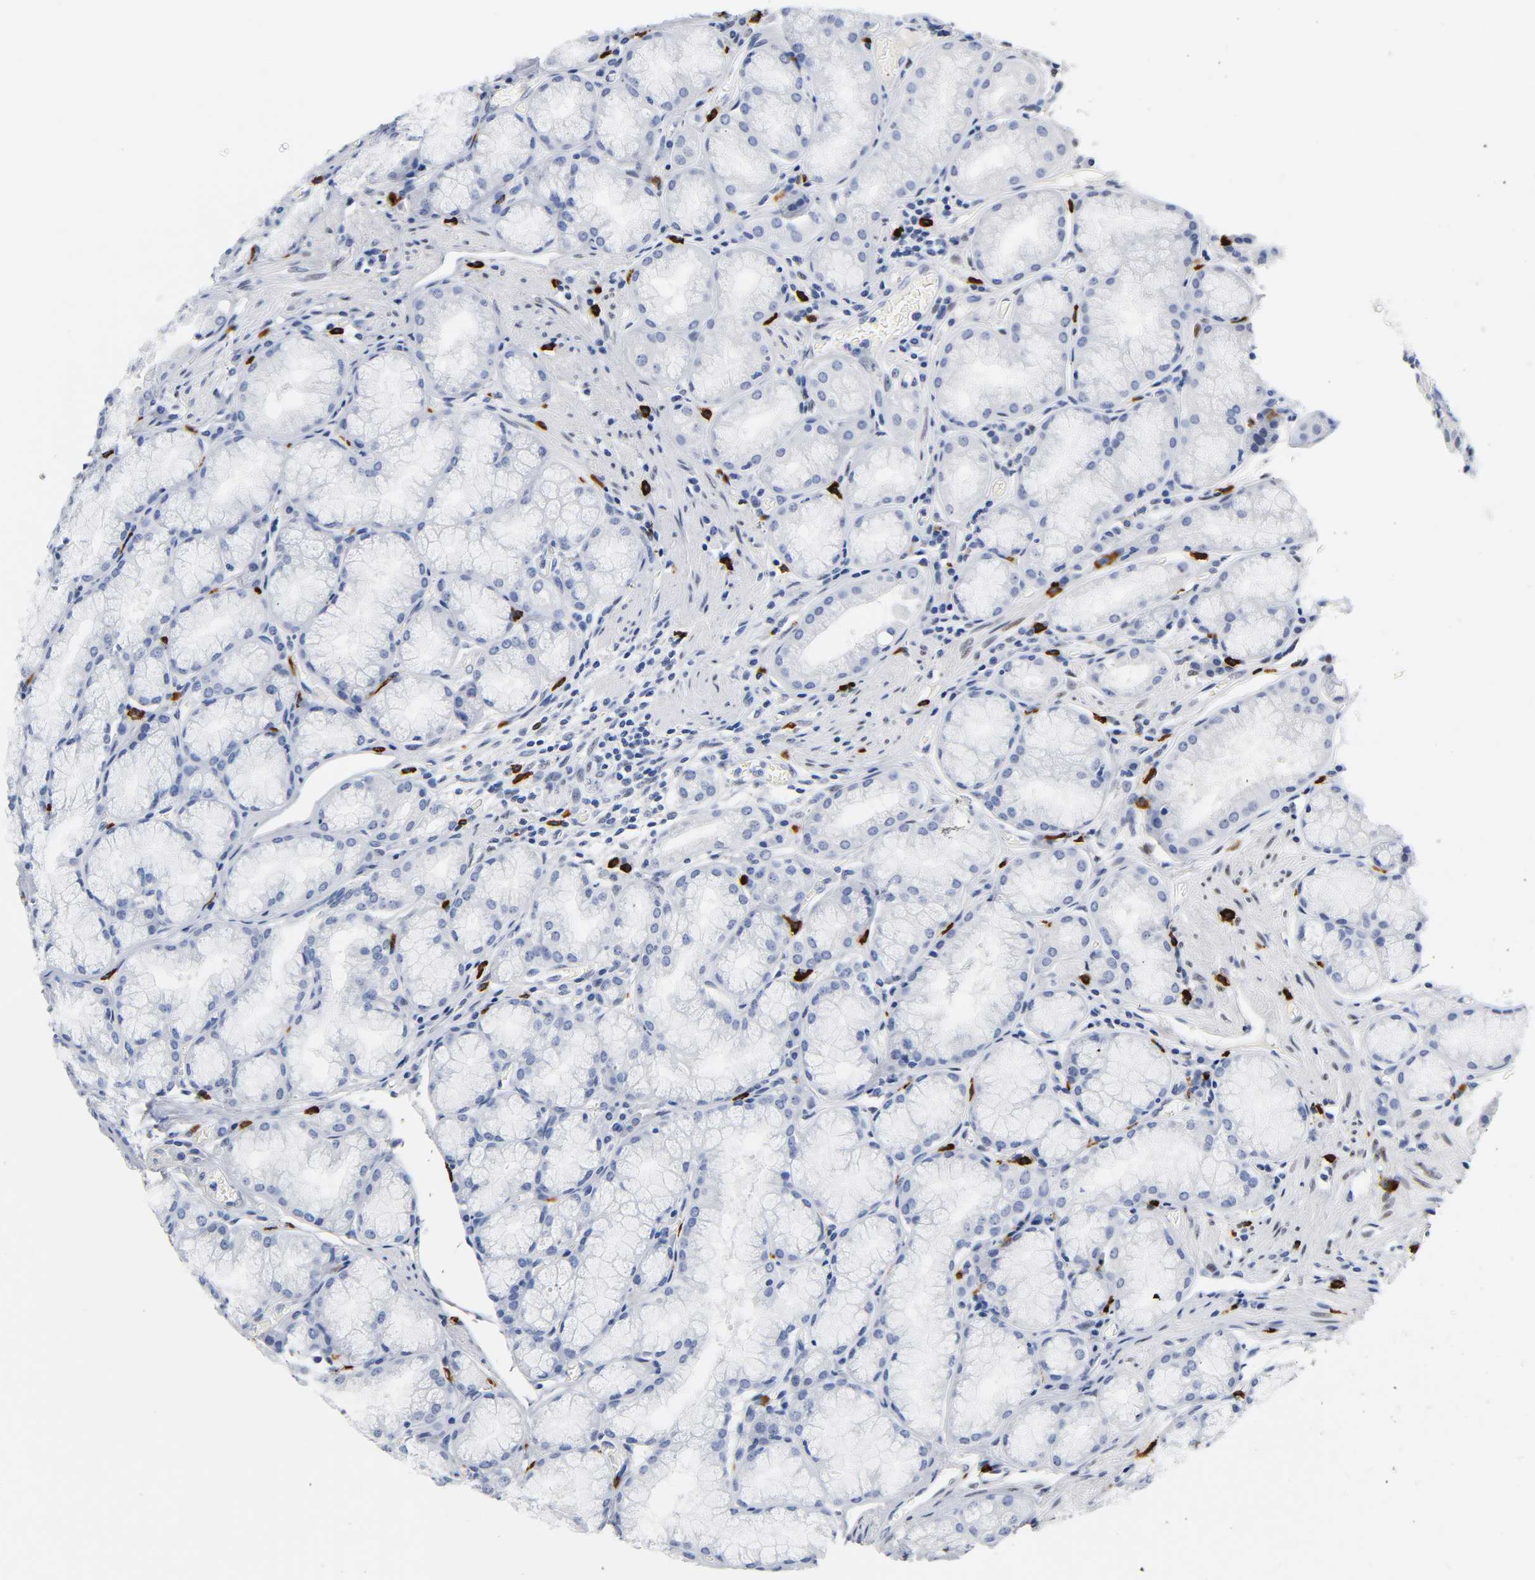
{"staining": {"intensity": "negative", "quantity": "none", "location": "none"}, "tissue": "stomach", "cell_type": "Glandular cells", "image_type": "normal", "snomed": [{"axis": "morphology", "description": "Normal tissue, NOS"}, {"axis": "topography", "description": "Stomach, lower"}], "caption": "IHC photomicrograph of normal stomach: human stomach stained with DAB reveals no significant protein expression in glandular cells. The staining is performed using DAB brown chromogen with nuclei counter-stained in using hematoxylin.", "gene": "NAB2", "patient": {"sex": "male", "age": 56}}